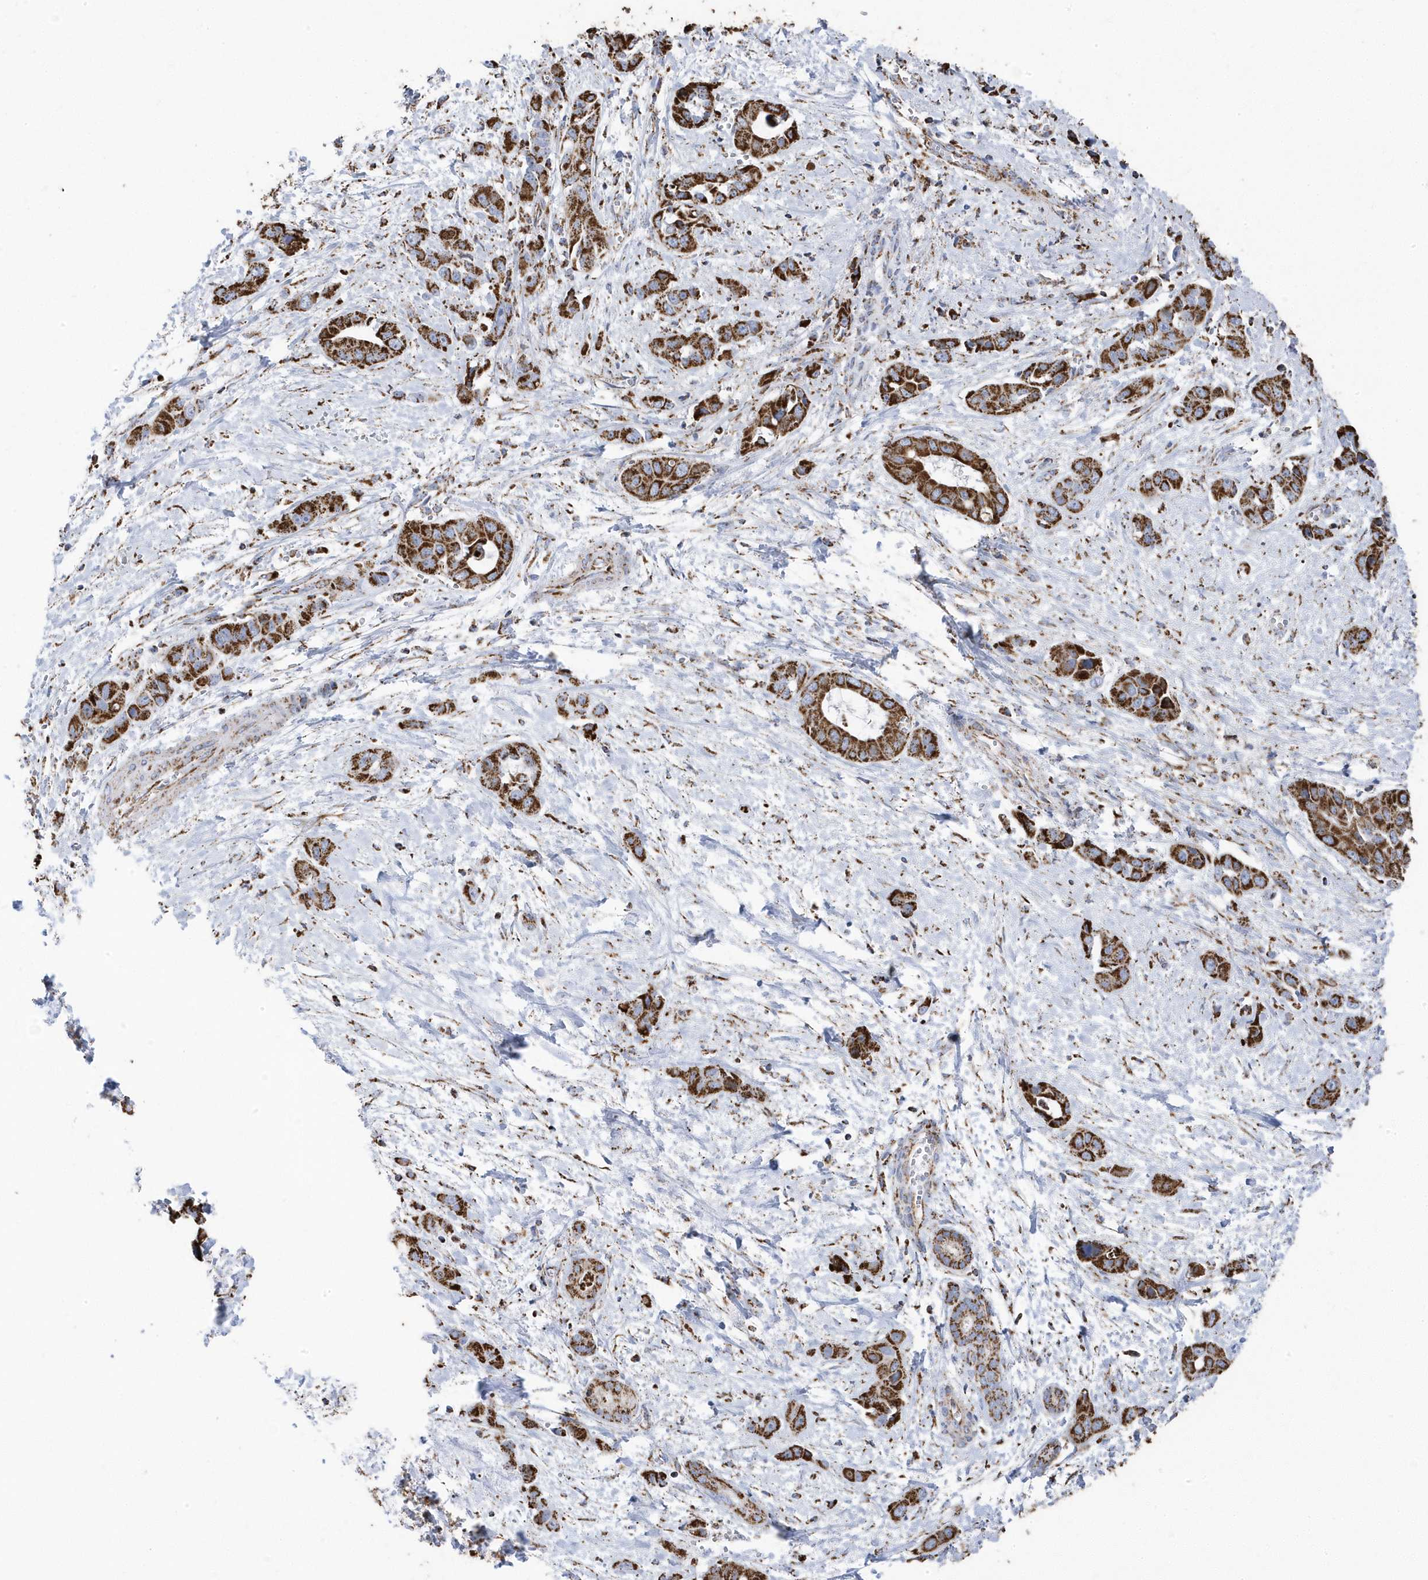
{"staining": {"intensity": "strong", "quantity": ">75%", "location": "cytoplasmic/membranous"}, "tissue": "liver cancer", "cell_type": "Tumor cells", "image_type": "cancer", "snomed": [{"axis": "morphology", "description": "Cholangiocarcinoma"}, {"axis": "topography", "description": "Liver"}], "caption": "Human liver cancer stained with a brown dye reveals strong cytoplasmic/membranous positive expression in about >75% of tumor cells.", "gene": "GTPBP8", "patient": {"sex": "female", "age": 52}}